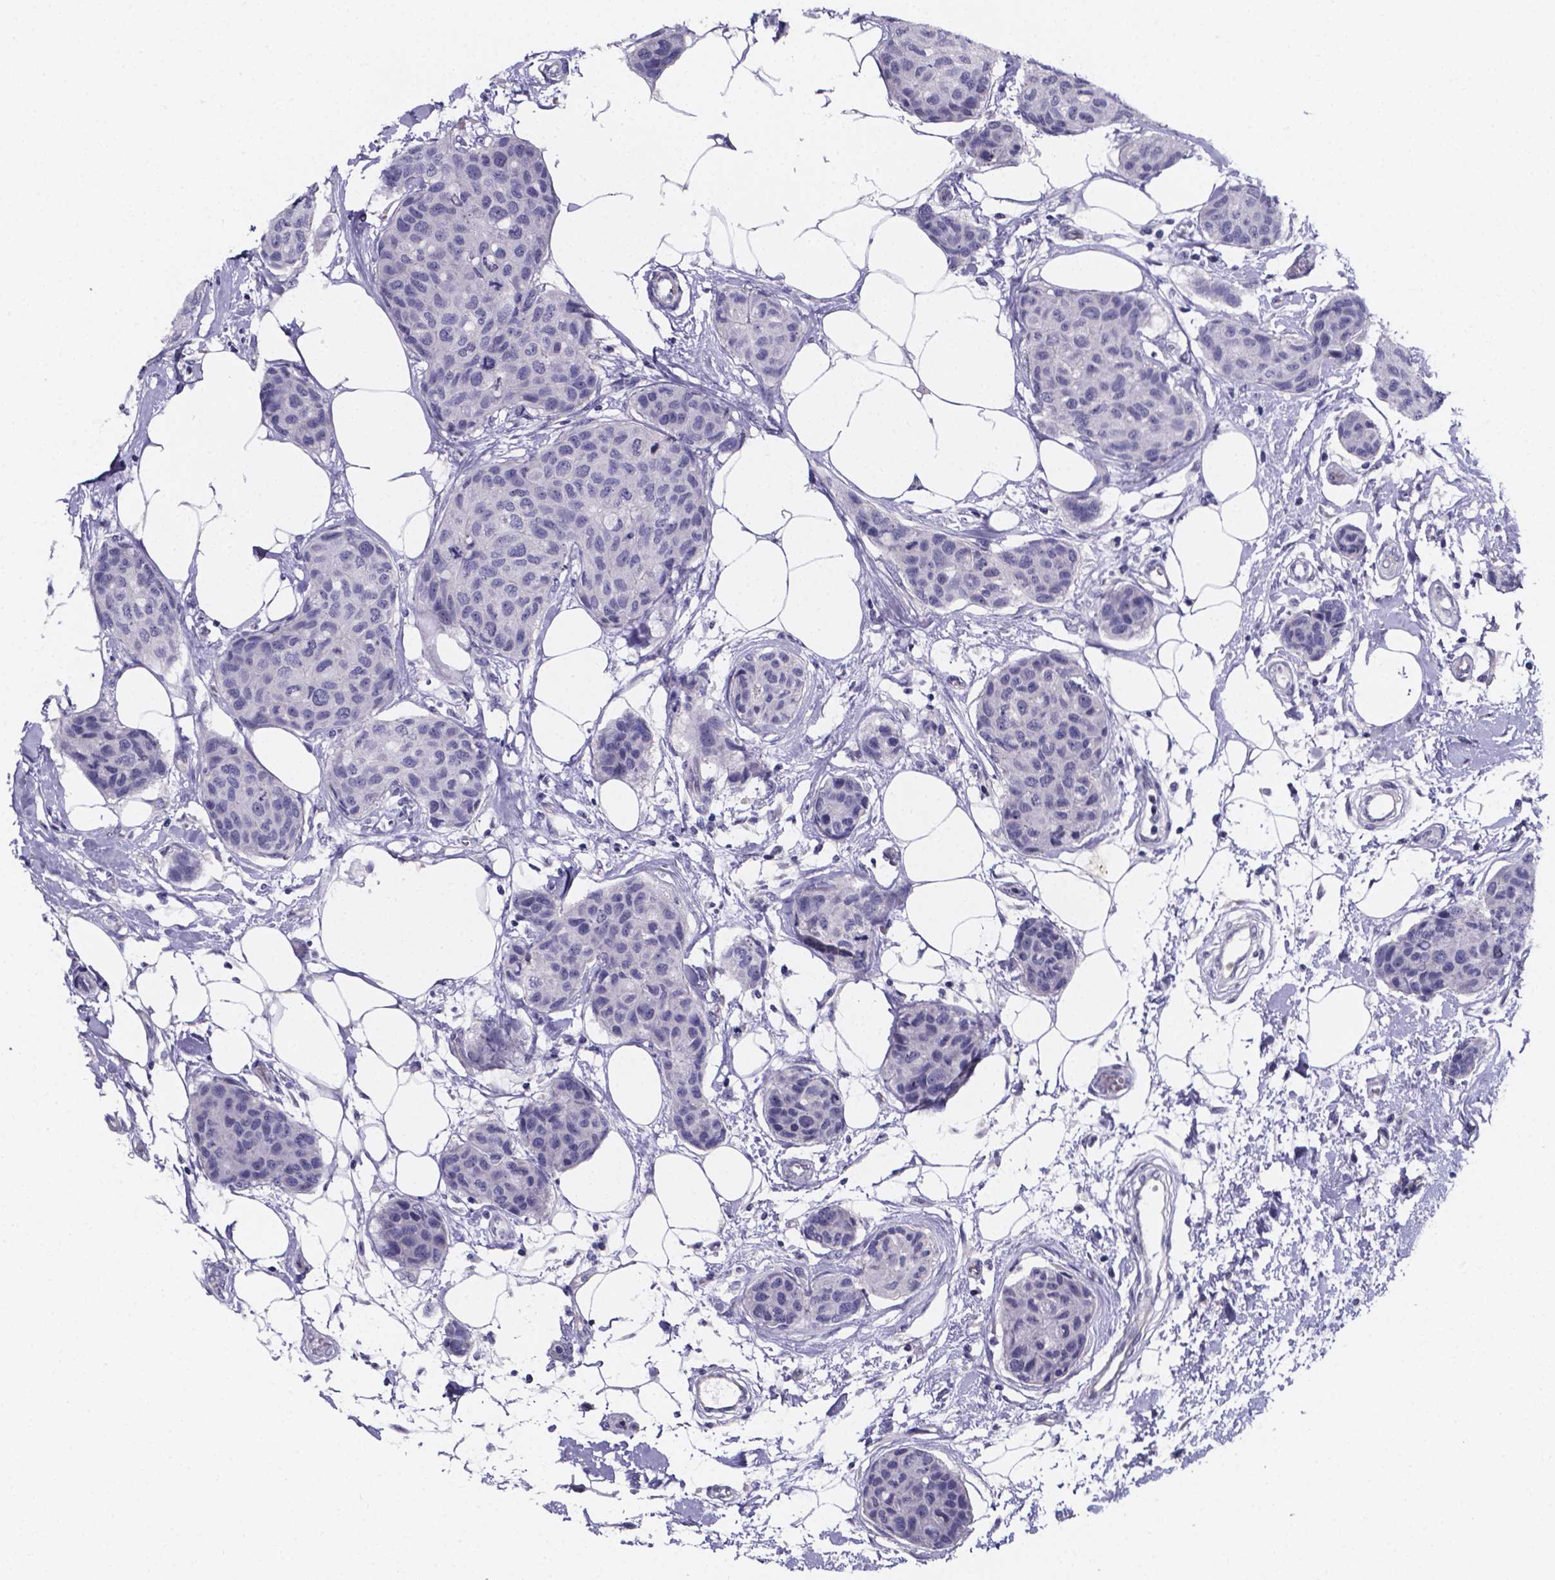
{"staining": {"intensity": "negative", "quantity": "none", "location": "none"}, "tissue": "breast cancer", "cell_type": "Tumor cells", "image_type": "cancer", "snomed": [{"axis": "morphology", "description": "Duct carcinoma"}, {"axis": "topography", "description": "Breast"}], "caption": "This image is of breast cancer stained with IHC to label a protein in brown with the nuclei are counter-stained blue. There is no expression in tumor cells.", "gene": "IZUMO1", "patient": {"sex": "female", "age": 80}}